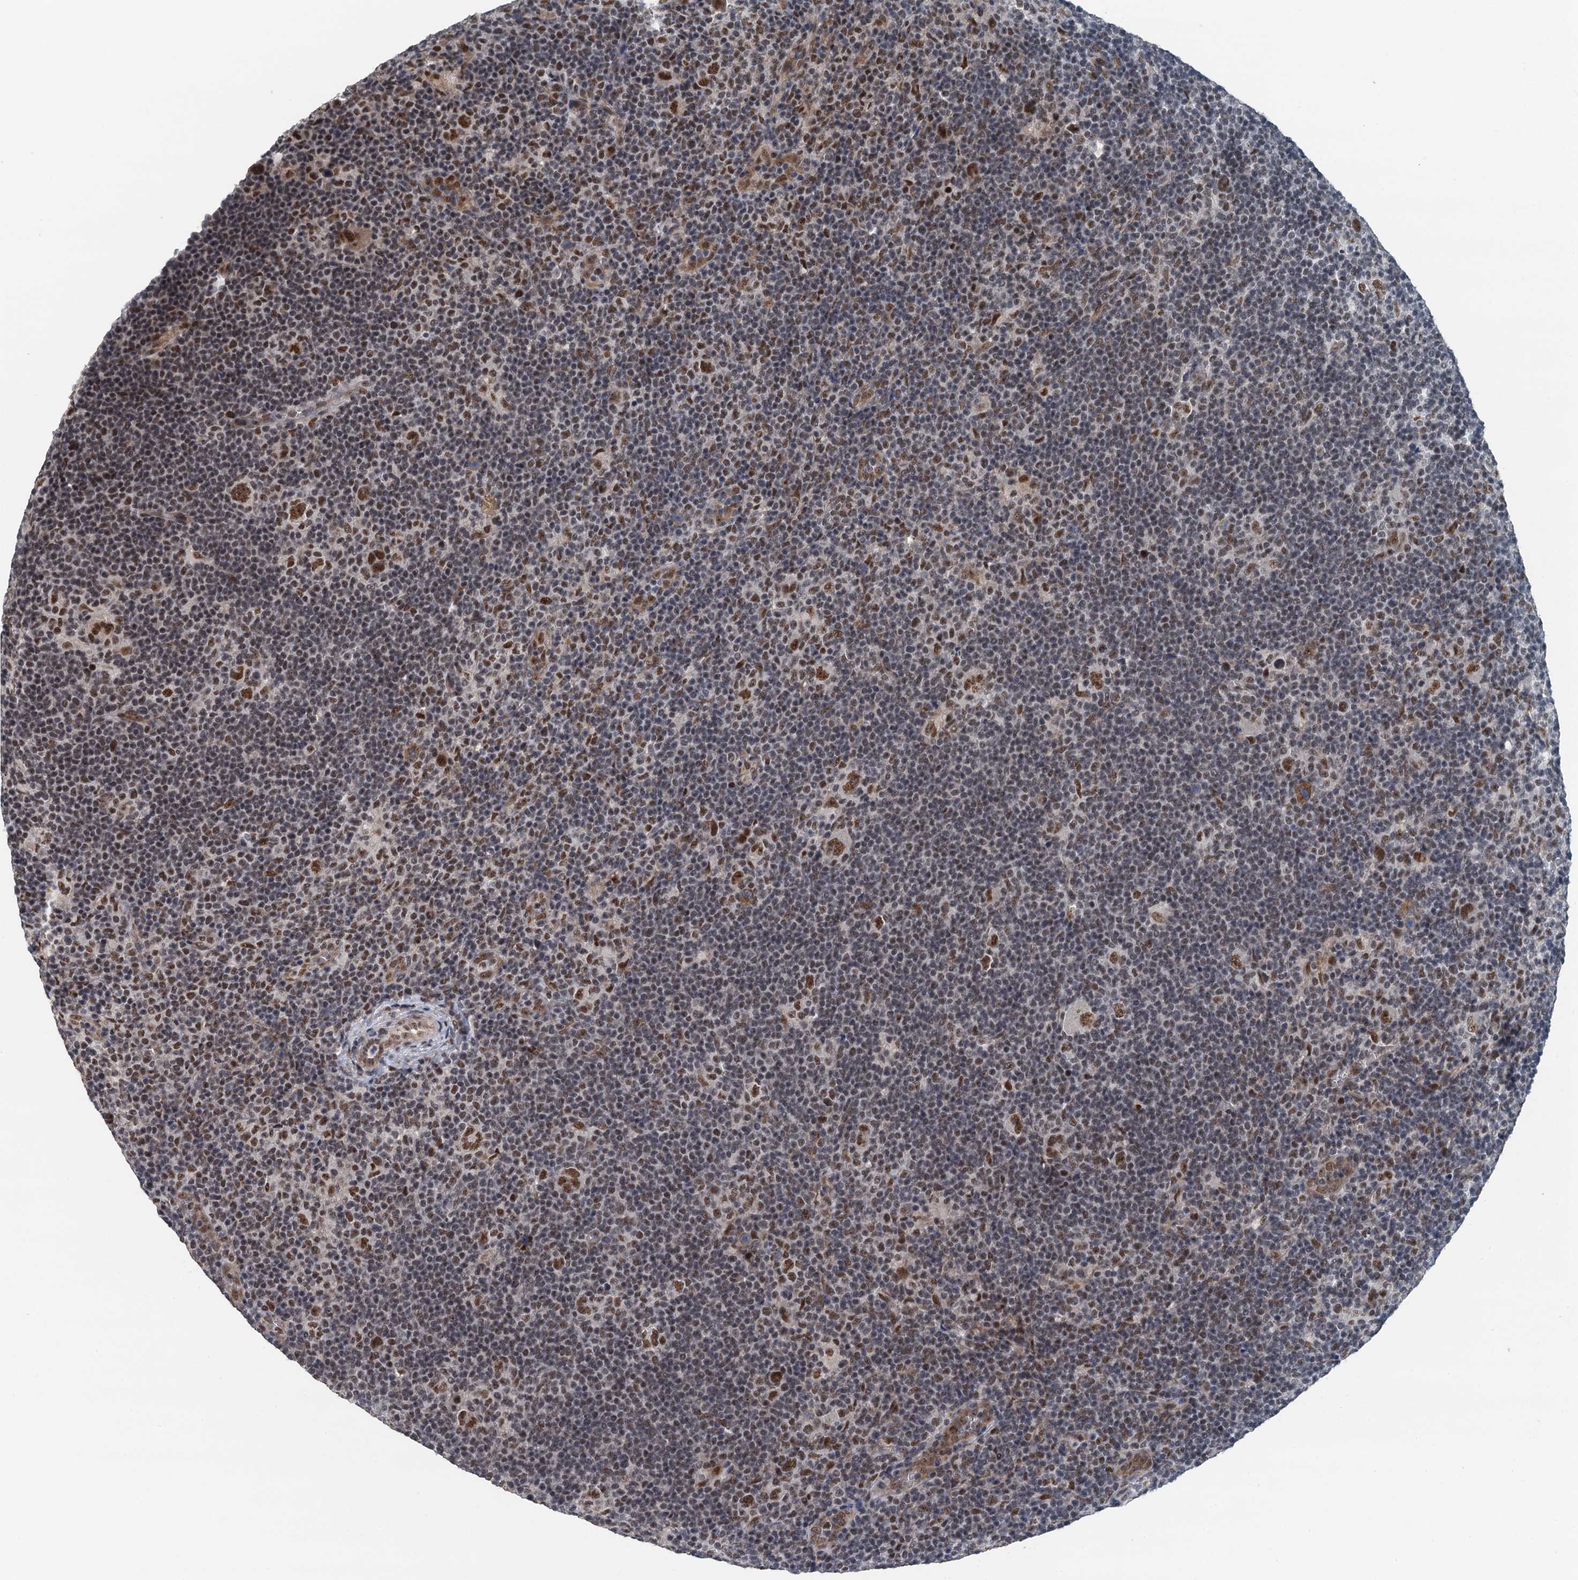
{"staining": {"intensity": "moderate", "quantity": ">75%", "location": "nuclear"}, "tissue": "lymphoma", "cell_type": "Tumor cells", "image_type": "cancer", "snomed": [{"axis": "morphology", "description": "Hodgkin's disease, NOS"}, {"axis": "topography", "description": "Lymph node"}], "caption": "Tumor cells display medium levels of moderate nuclear staining in about >75% of cells in Hodgkin's disease.", "gene": "MTA3", "patient": {"sex": "female", "age": 57}}